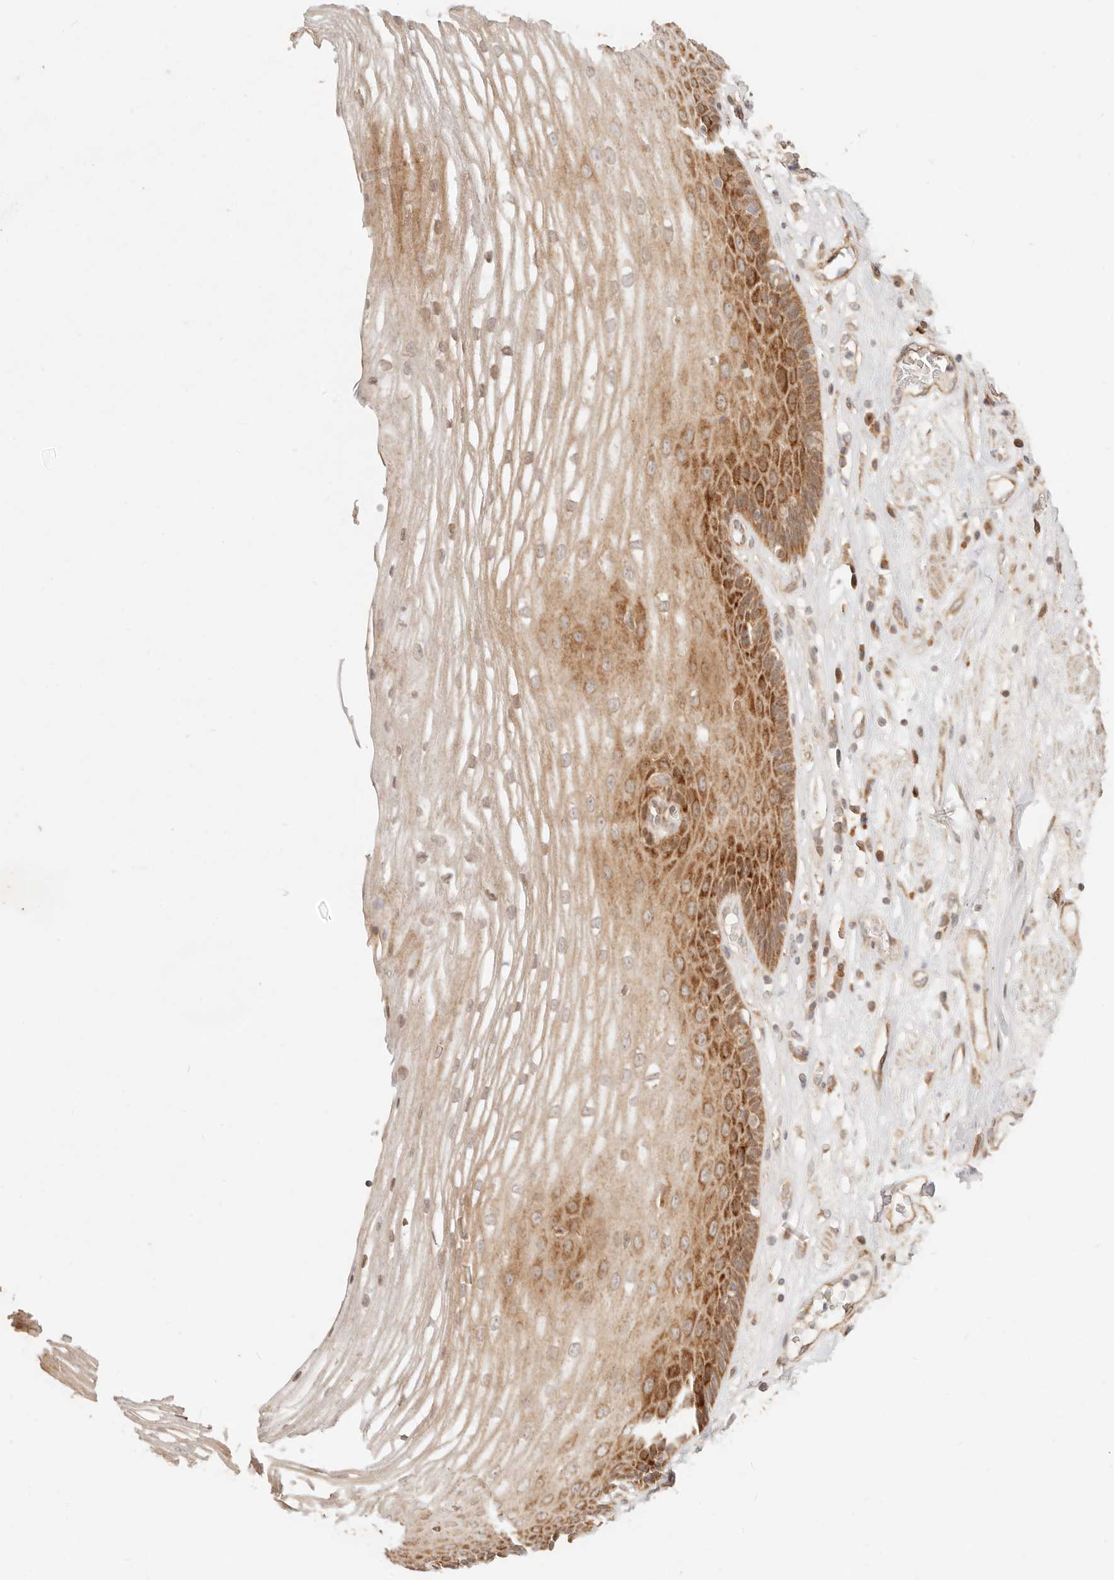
{"staining": {"intensity": "strong", "quantity": "25%-75%", "location": "cytoplasmic/membranous"}, "tissue": "esophagus", "cell_type": "Squamous epithelial cells", "image_type": "normal", "snomed": [{"axis": "morphology", "description": "Normal tissue, NOS"}, {"axis": "topography", "description": "Esophagus"}], "caption": "An image of human esophagus stained for a protein demonstrates strong cytoplasmic/membranous brown staining in squamous epithelial cells.", "gene": "TIMM17A", "patient": {"sex": "male", "age": 62}}